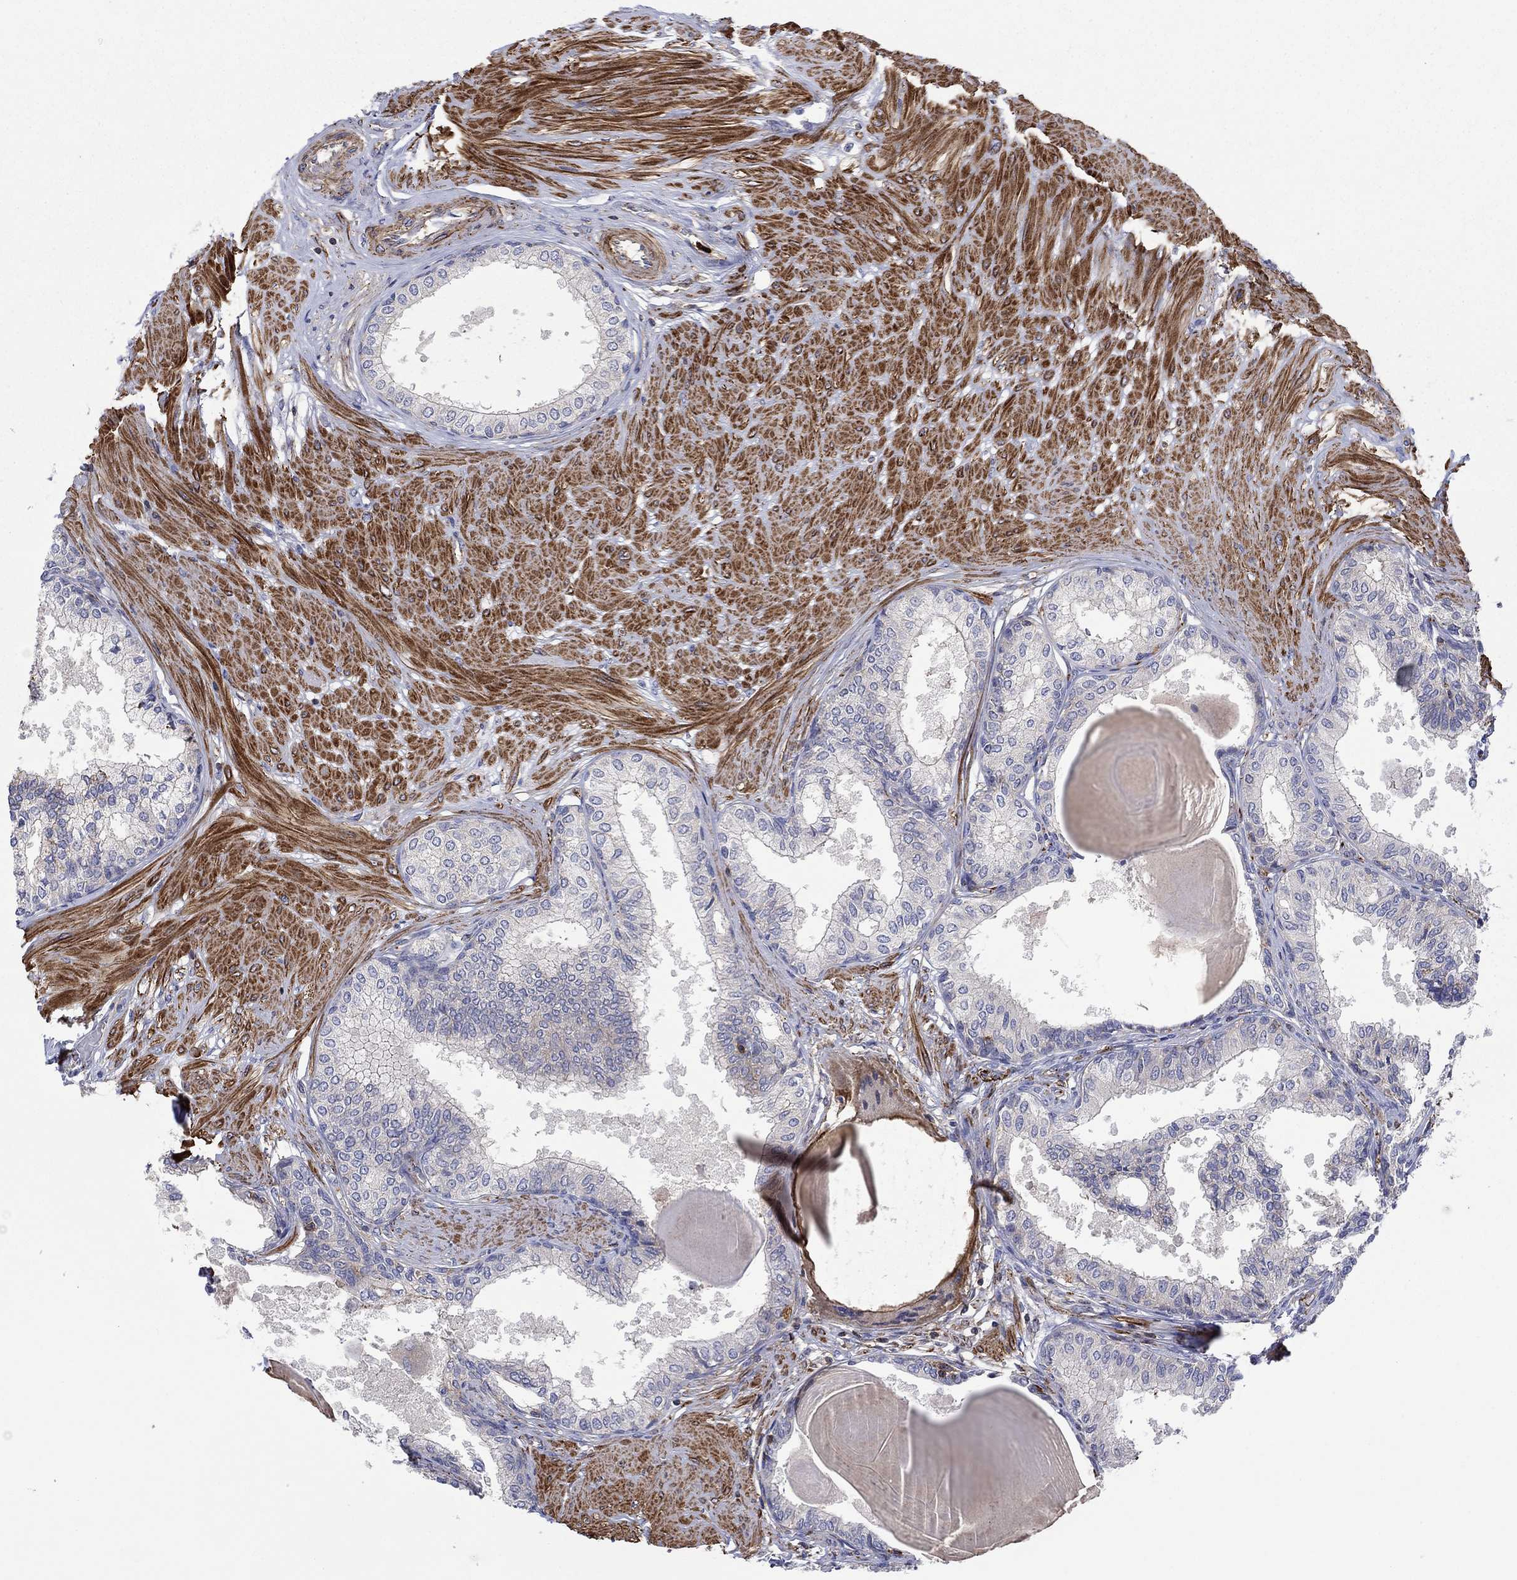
{"staining": {"intensity": "negative", "quantity": "none", "location": "none"}, "tissue": "prostate", "cell_type": "Glandular cells", "image_type": "normal", "snomed": [{"axis": "morphology", "description": "Normal tissue, NOS"}, {"axis": "topography", "description": "Prostate"}], "caption": "Immunohistochemical staining of unremarkable prostate reveals no significant staining in glandular cells.", "gene": "PAG1", "patient": {"sex": "male", "age": 63}}